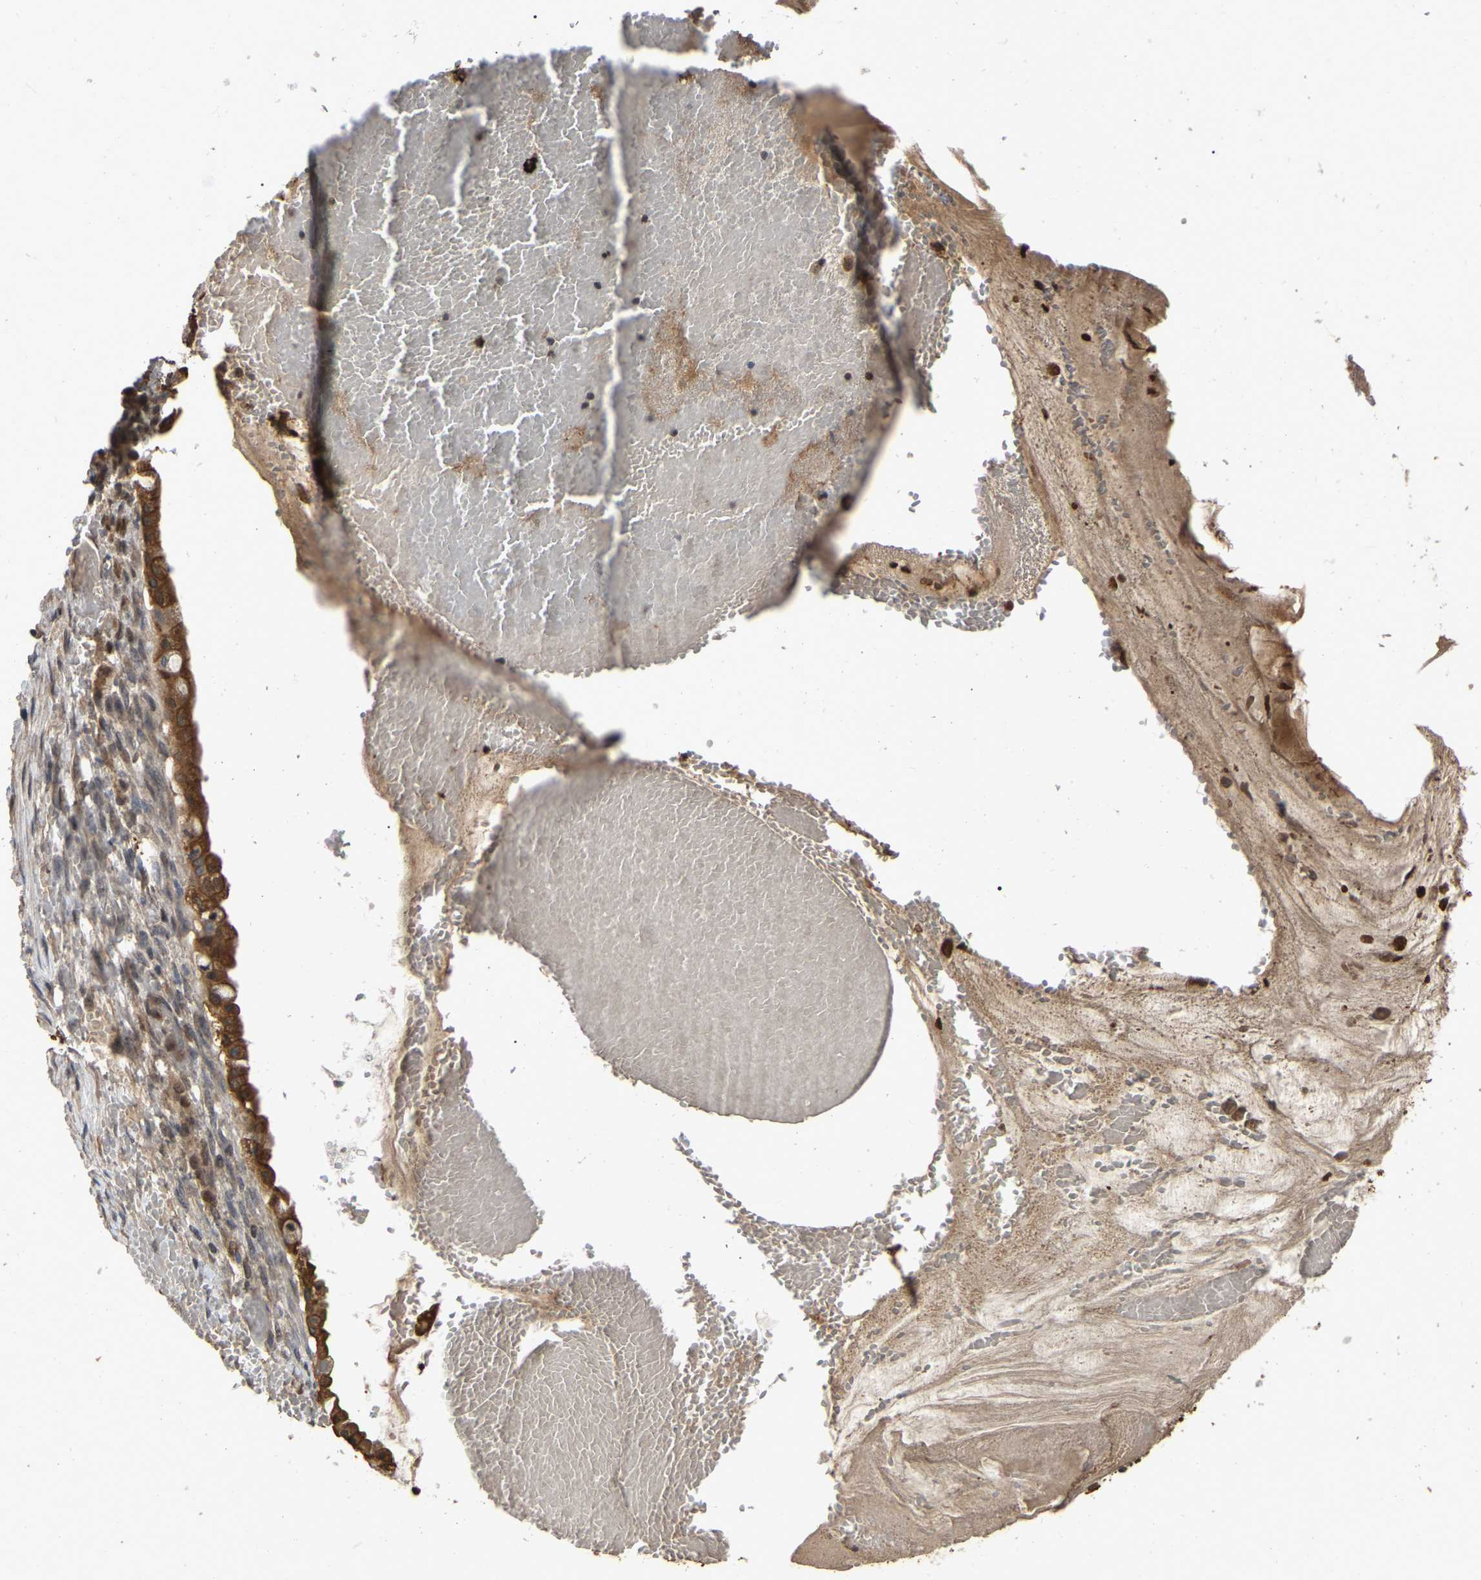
{"staining": {"intensity": "moderate", "quantity": ">75%", "location": "cytoplasmic/membranous"}, "tissue": "ovarian cancer", "cell_type": "Tumor cells", "image_type": "cancer", "snomed": [{"axis": "morphology", "description": "Cystadenocarcinoma, mucinous, NOS"}, {"axis": "topography", "description": "Ovary"}], "caption": "Human mucinous cystadenocarcinoma (ovarian) stained with a brown dye reveals moderate cytoplasmic/membranous positive expression in approximately >75% of tumor cells.", "gene": "FAM219A", "patient": {"sex": "female", "age": 73}}